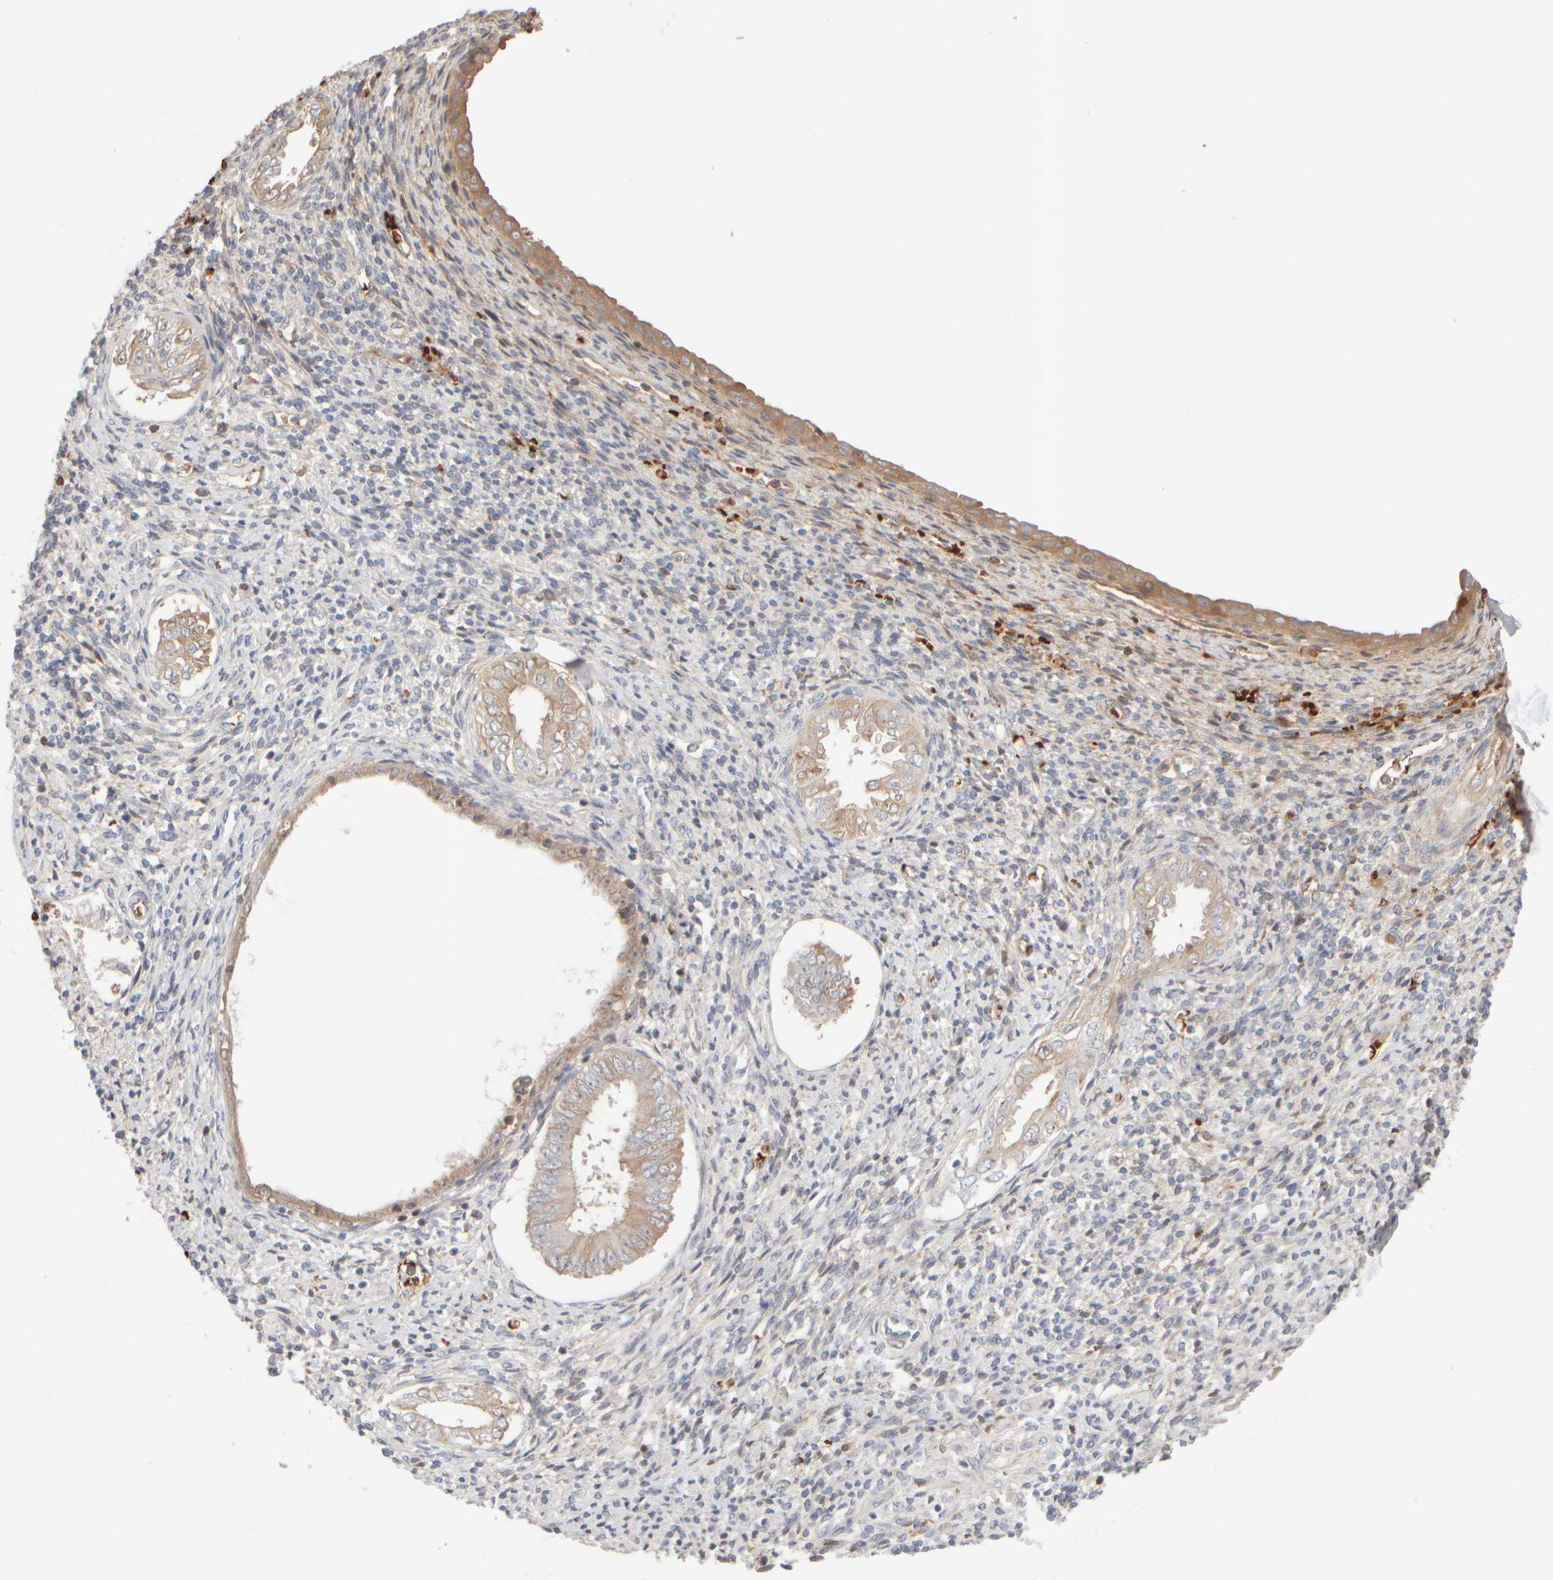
{"staining": {"intensity": "negative", "quantity": "none", "location": "none"}, "tissue": "endometrium", "cell_type": "Cells in endometrial stroma", "image_type": "normal", "snomed": [{"axis": "morphology", "description": "Normal tissue, NOS"}, {"axis": "topography", "description": "Endometrium"}], "caption": "An image of endometrium stained for a protein reveals no brown staining in cells in endometrial stroma.", "gene": "MST1", "patient": {"sex": "female", "age": 66}}